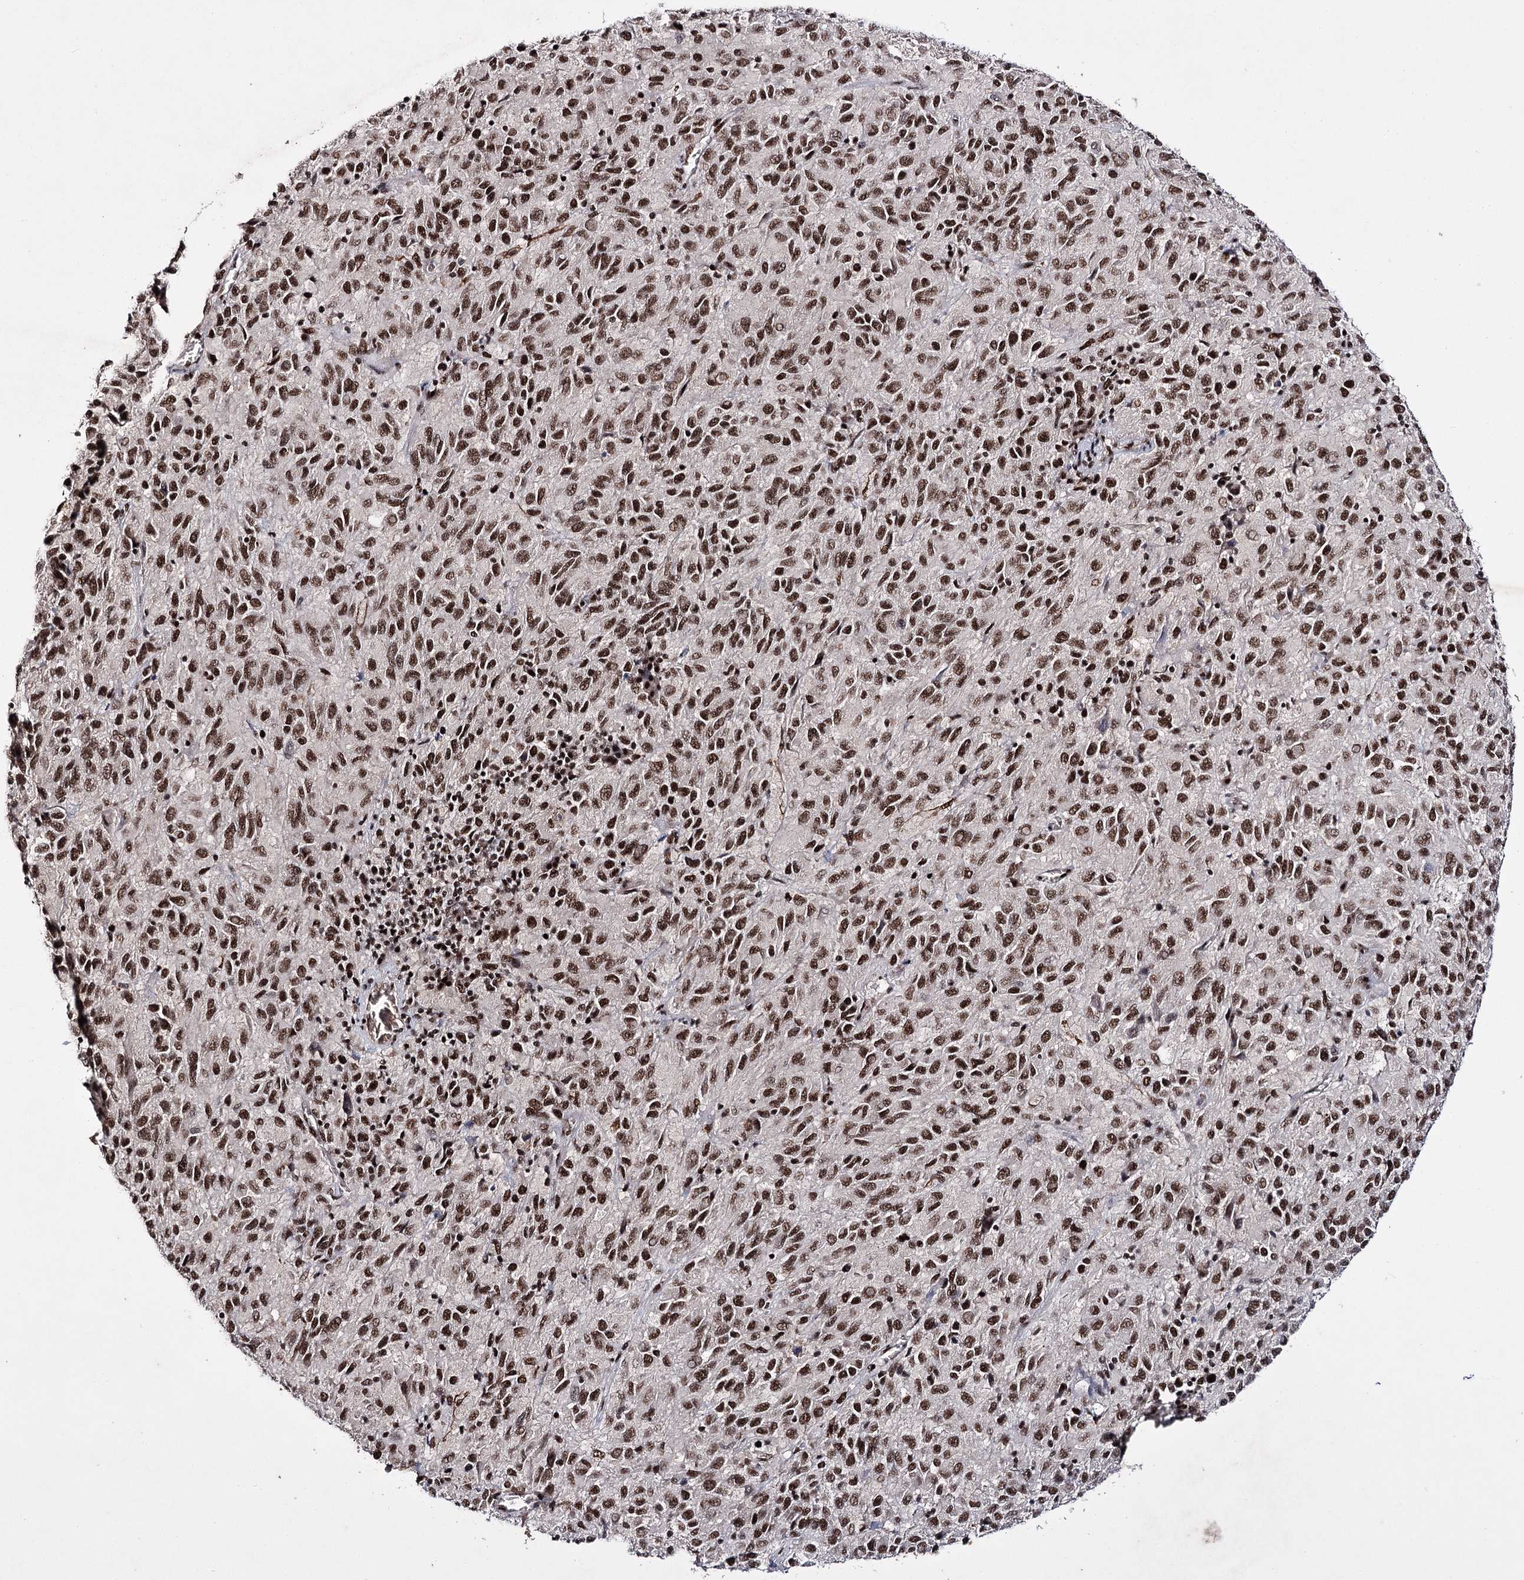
{"staining": {"intensity": "strong", "quantity": ">75%", "location": "nuclear"}, "tissue": "melanoma", "cell_type": "Tumor cells", "image_type": "cancer", "snomed": [{"axis": "morphology", "description": "Malignant melanoma, Metastatic site"}, {"axis": "topography", "description": "Lung"}], "caption": "Melanoma tissue reveals strong nuclear positivity in about >75% of tumor cells, visualized by immunohistochemistry.", "gene": "PRPF40A", "patient": {"sex": "male", "age": 64}}